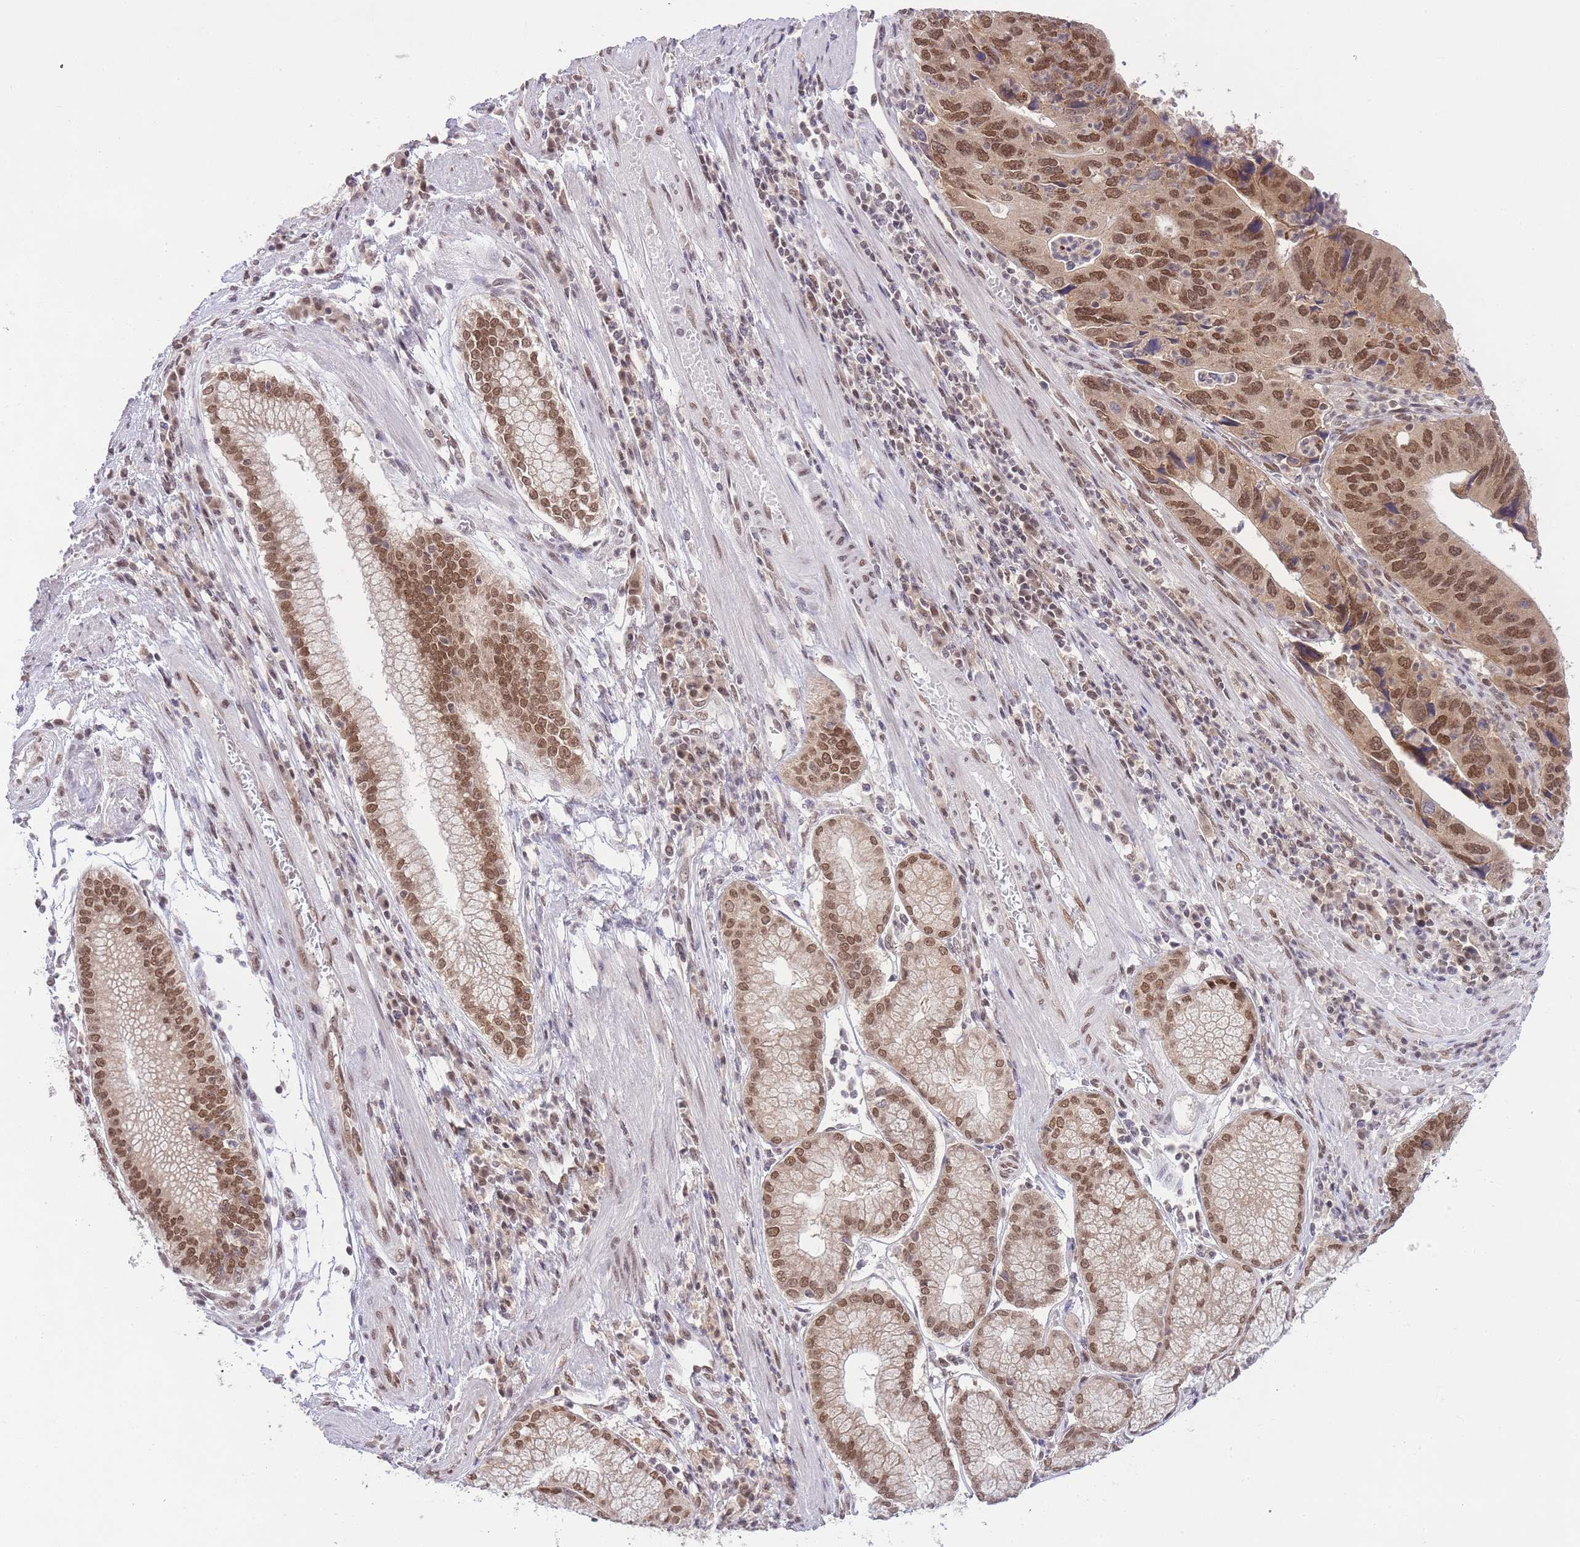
{"staining": {"intensity": "moderate", "quantity": ">75%", "location": "cytoplasmic/membranous,nuclear"}, "tissue": "stomach cancer", "cell_type": "Tumor cells", "image_type": "cancer", "snomed": [{"axis": "morphology", "description": "Adenocarcinoma, NOS"}, {"axis": "topography", "description": "Stomach"}], "caption": "Protein positivity by immunohistochemistry (IHC) reveals moderate cytoplasmic/membranous and nuclear expression in about >75% of tumor cells in stomach cancer.", "gene": "TMED3", "patient": {"sex": "male", "age": 59}}